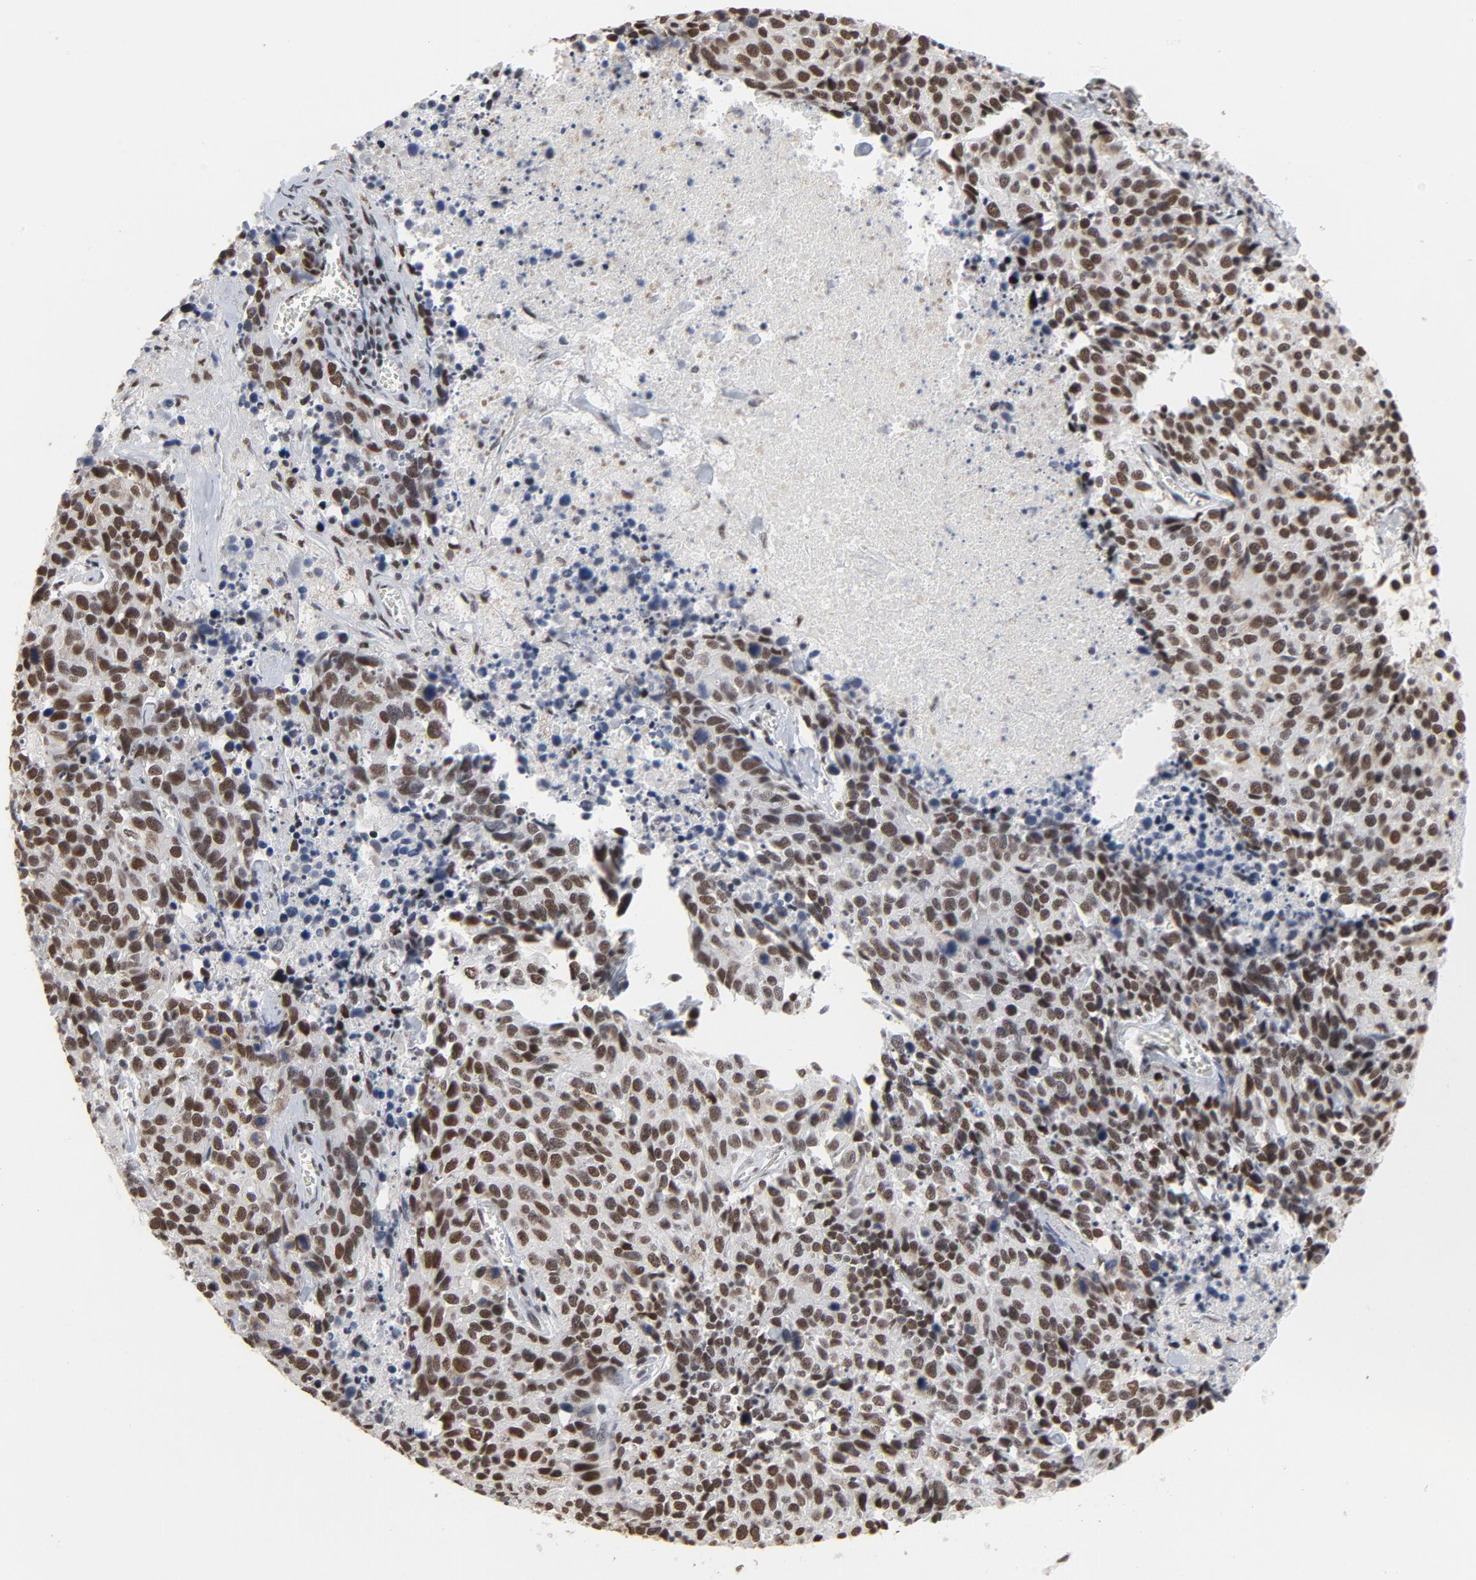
{"staining": {"intensity": "moderate", "quantity": ">75%", "location": "nuclear"}, "tissue": "lung cancer", "cell_type": "Tumor cells", "image_type": "cancer", "snomed": [{"axis": "morphology", "description": "Neoplasm, malignant, NOS"}, {"axis": "topography", "description": "Lung"}], "caption": "A histopathology image of lung cancer stained for a protein demonstrates moderate nuclear brown staining in tumor cells.", "gene": "MRE11", "patient": {"sex": "female", "age": 76}}